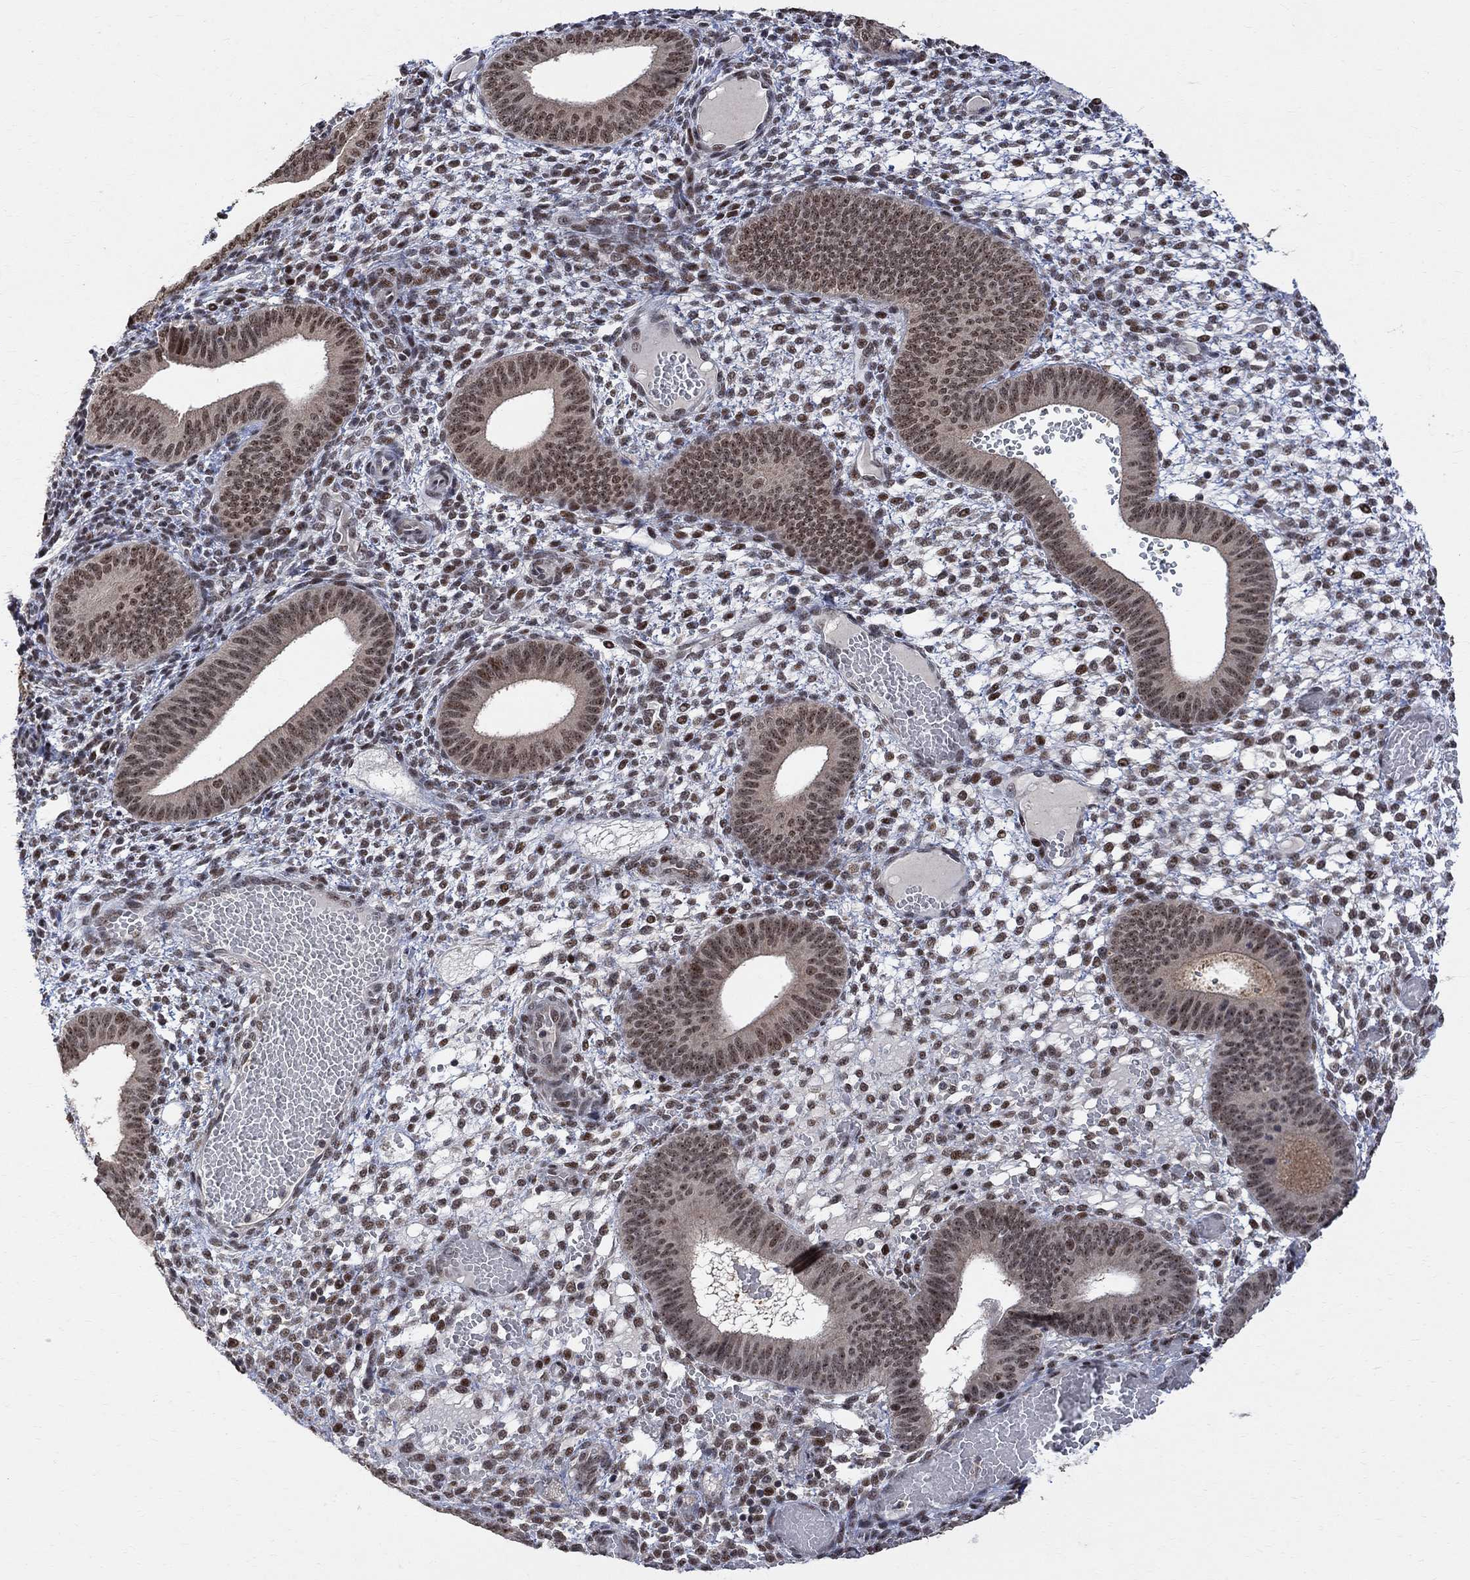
{"staining": {"intensity": "strong", "quantity": "<25%", "location": "nuclear"}, "tissue": "endometrium", "cell_type": "Cells in endometrial stroma", "image_type": "normal", "snomed": [{"axis": "morphology", "description": "Normal tissue, NOS"}, {"axis": "topography", "description": "Endometrium"}], "caption": "Immunohistochemical staining of normal endometrium shows strong nuclear protein staining in approximately <25% of cells in endometrial stroma. Nuclei are stained in blue.", "gene": "E4F1", "patient": {"sex": "female", "age": 42}}